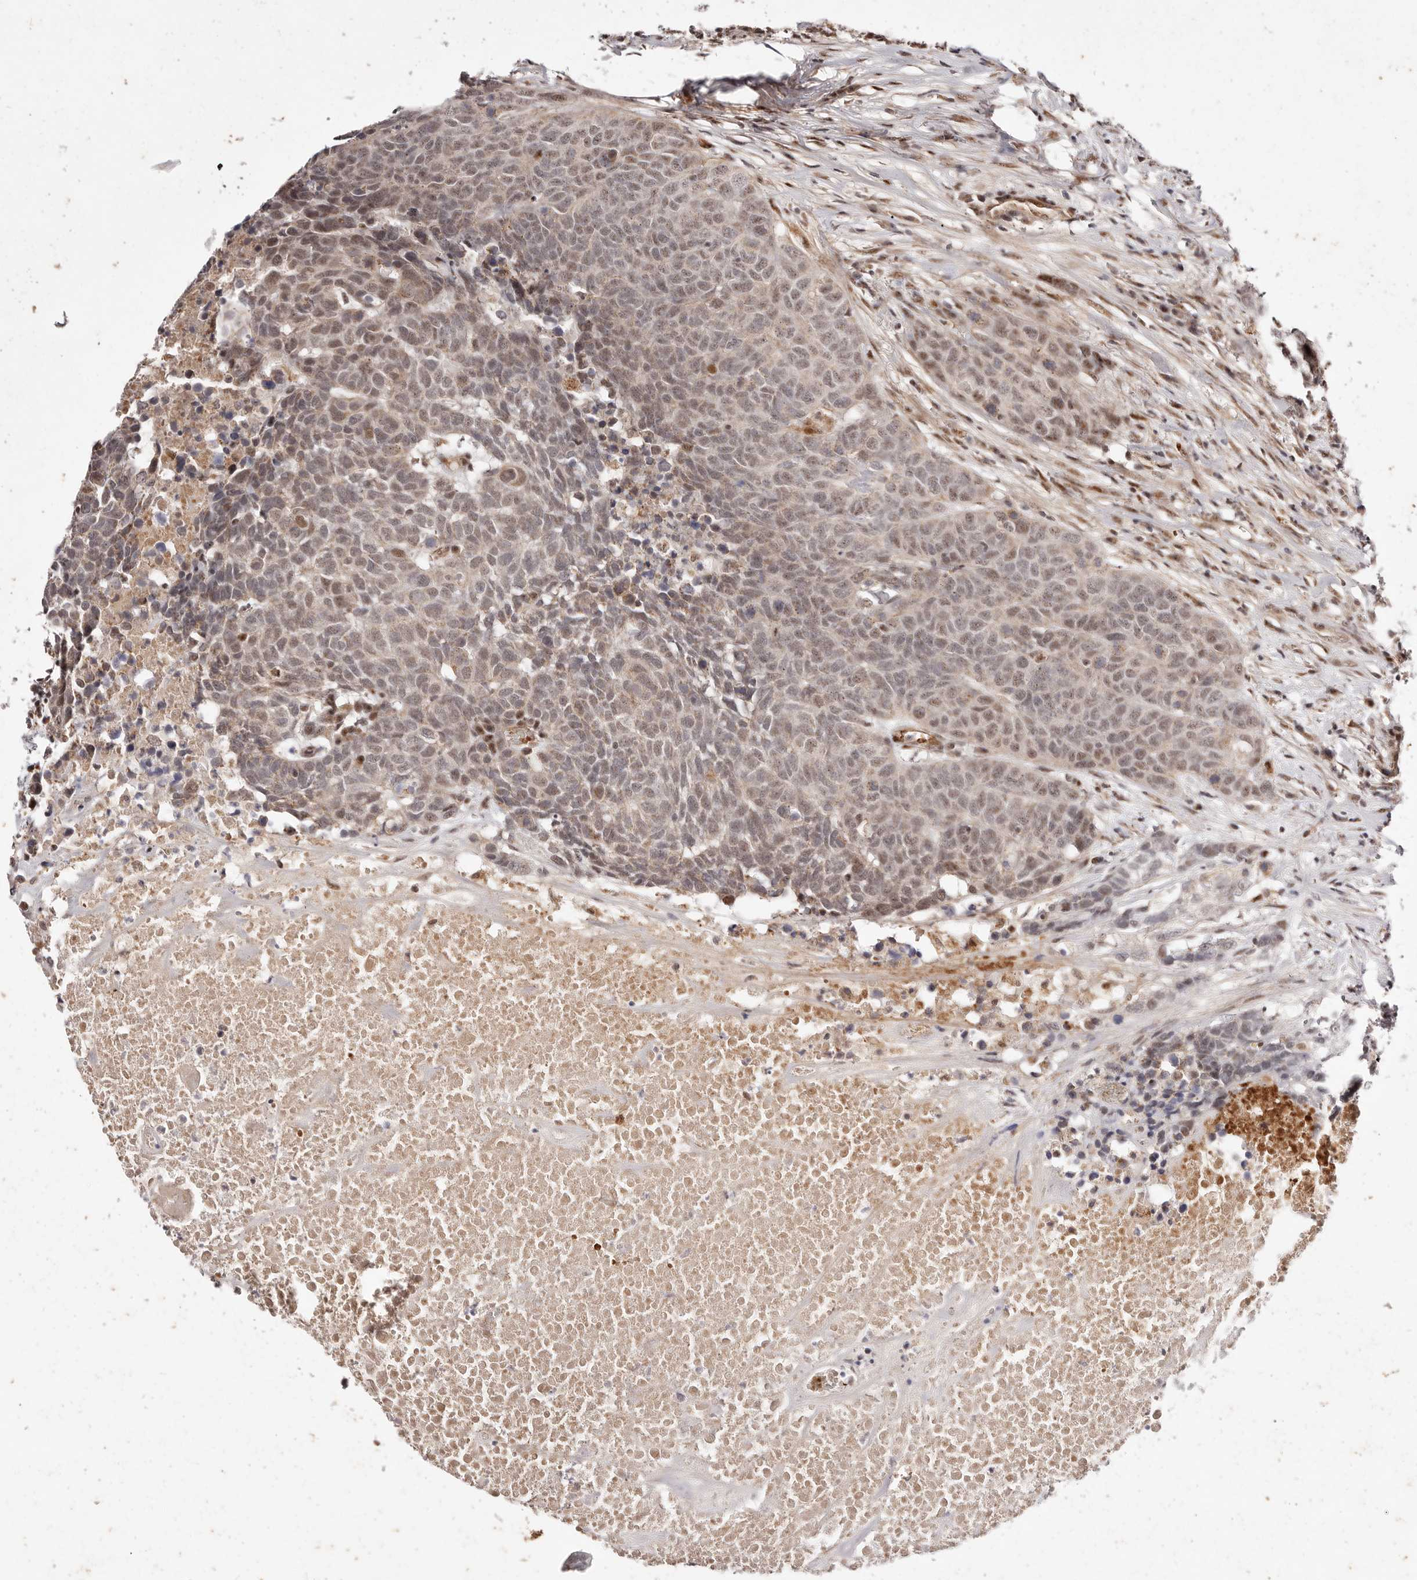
{"staining": {"intensity": "moderate", "quantity": ">75%", "location": "nuclear"}, "tissue": "head and neck cancer", "cell_type": "Tumor cells", "image_type": "cancer", "snomed": [{"axis": "morphology", "description": "Squamous cell carcinoma, NOS"}, {"axis": "topography", "description": "Head-Neck"}], "caption": "Head and neck cancer (squamous cell carcinoma) stained with IHC exhibits moderate nuclear staining in approximately >75% of tumor cells.", "gene": "WRN", "patient": {"sex": "male", "age": 66}}